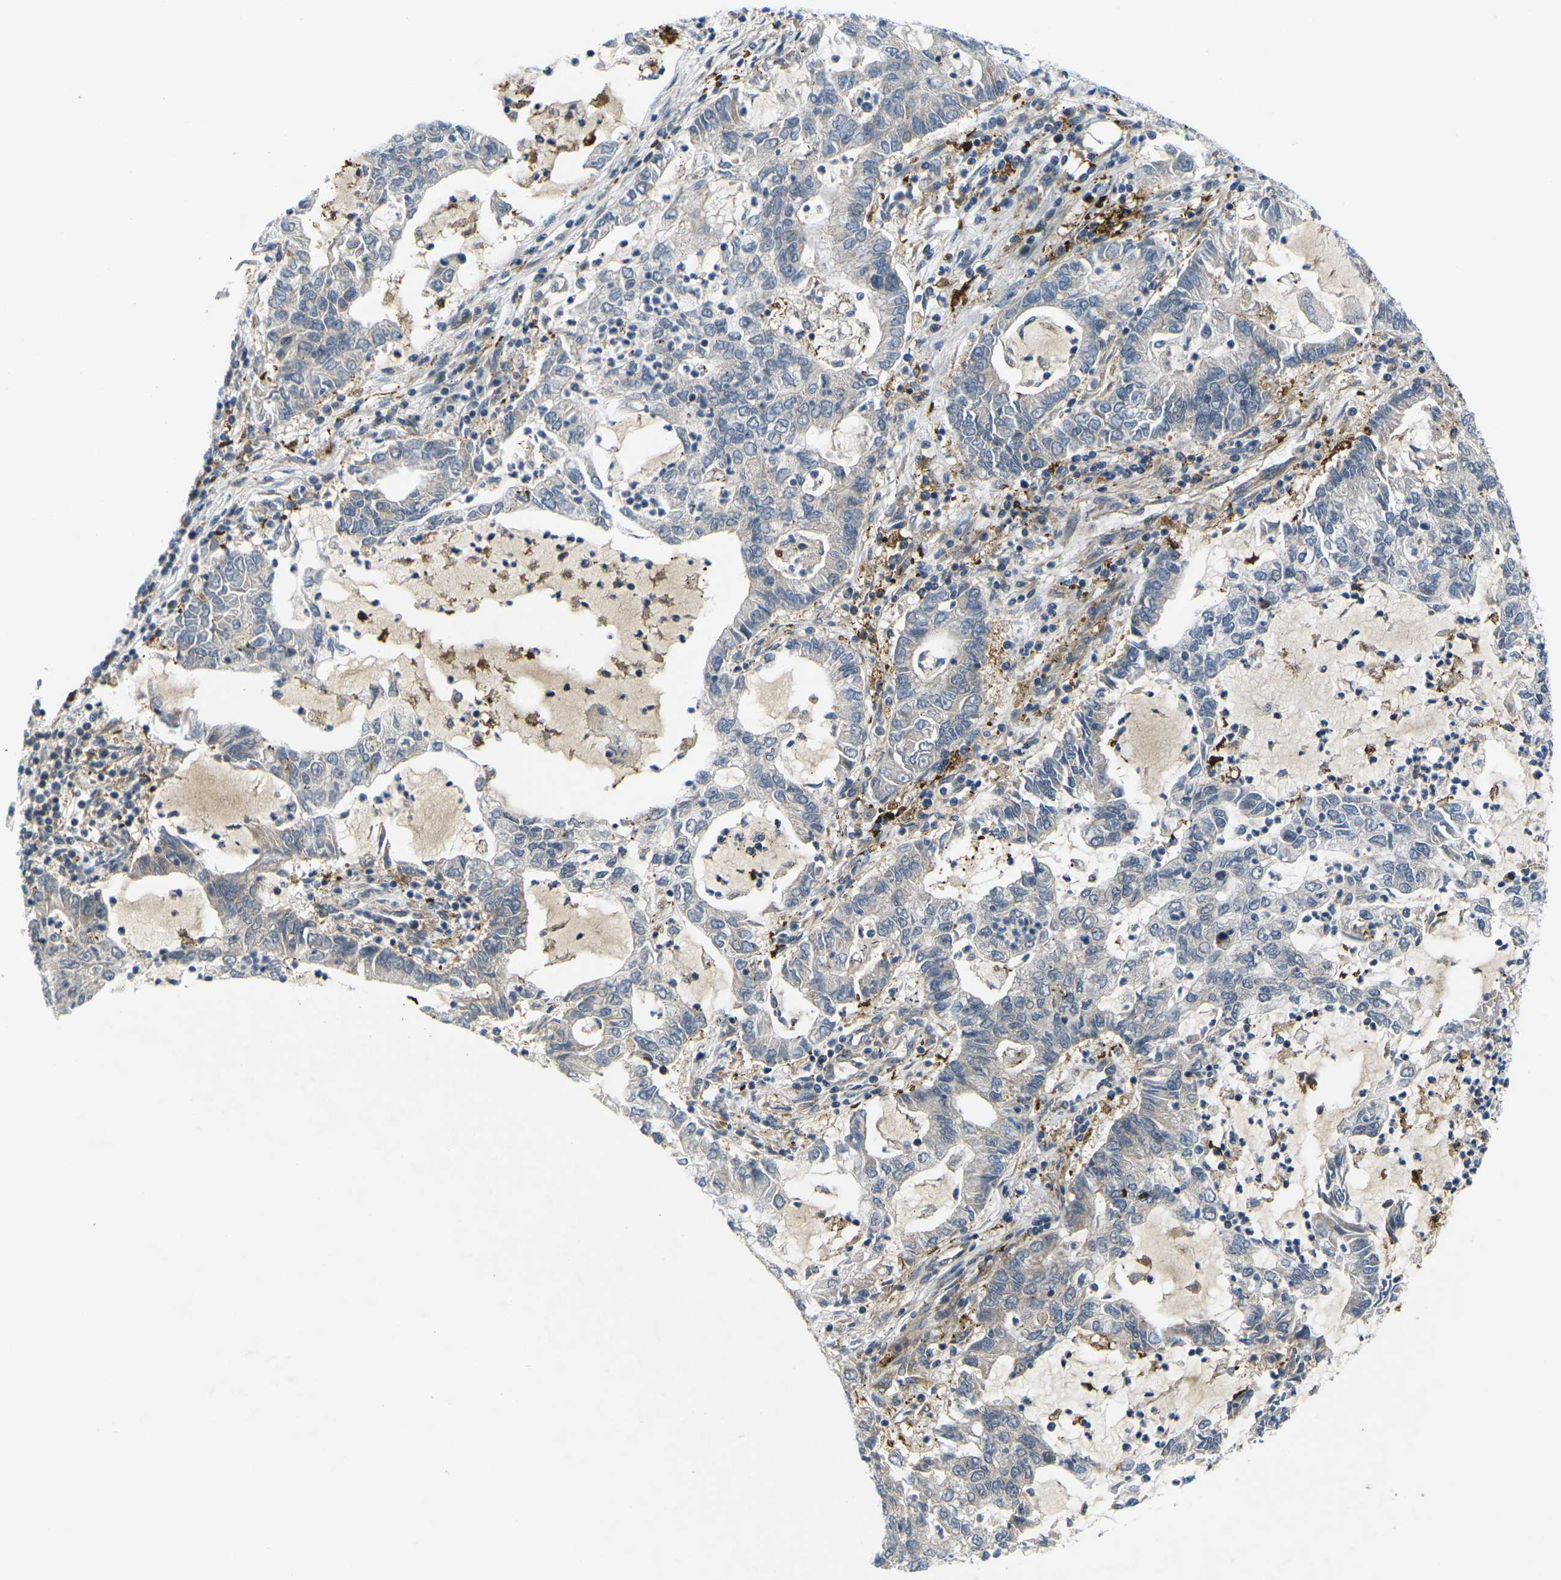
{"staining": {"intensity": "negative", "quantity": "none", "location": "none"}, "tissue": "lung cancer", "cell_type": "Tumor cells", "image_type": "cancer", "snomed": [{"axis": "morphology", "description": "Adenocarcinoma, NOS"}, {"axis": "topography", "description": "Lung"}], "caption": "An immunohistochemistry (IHC) micrograph of adenocarcinoma (lung) is shown. There is no staining in tumor cells of adenocarcinoma (lung).", "gene": "ROBO2", "patient": {"sex": "female", "age": 51}}